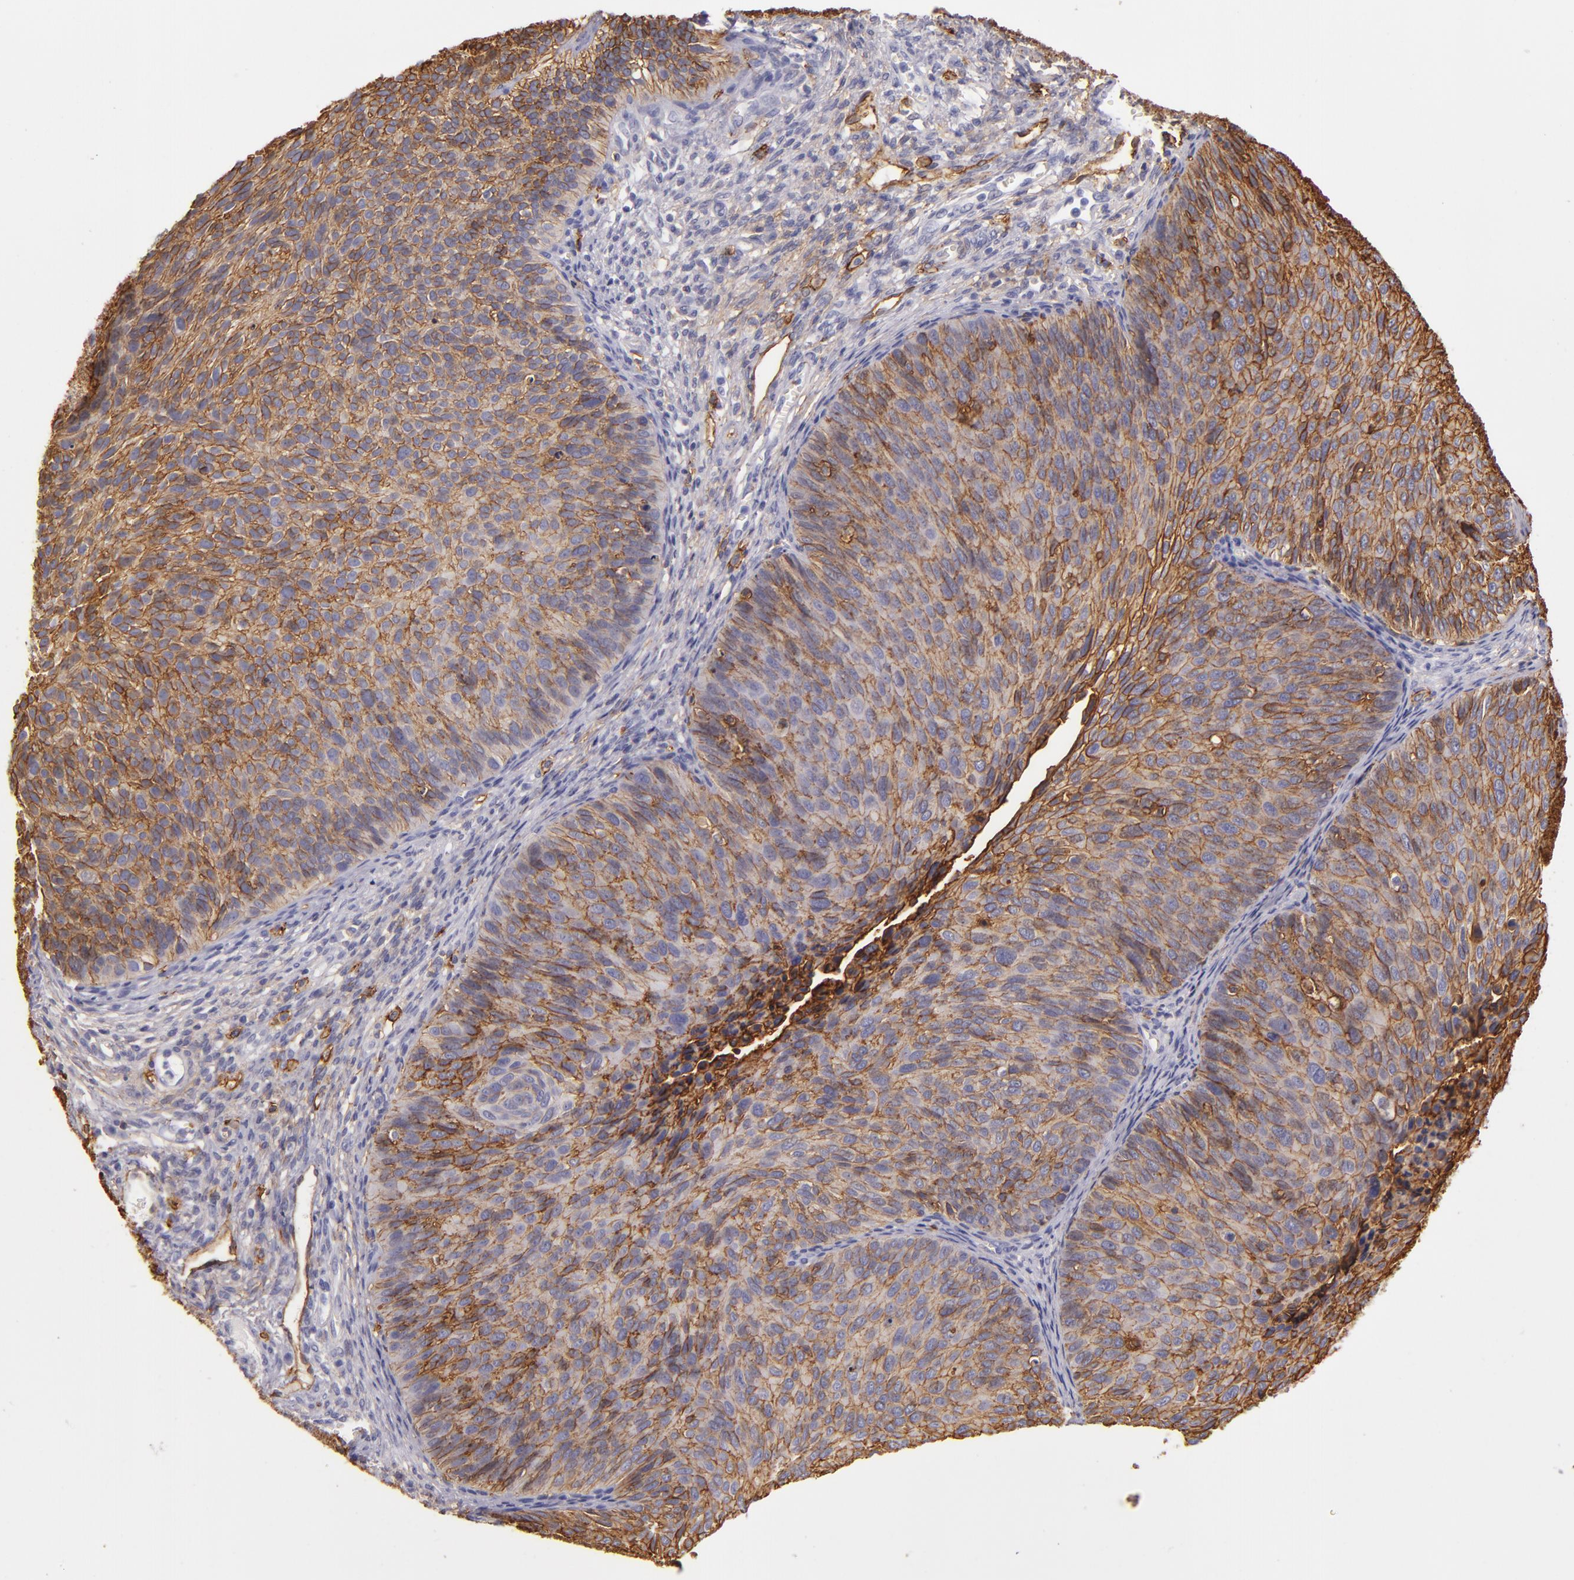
{"staining": {"intensity": "moderate", "quantity": ">75%", "location": "cytoplasmic/membranous"}, "tissue": "cervical cancer", "cell_type": "Tumor cells", "image_type": "cancer", "snomed": [{"axis": "morphology", "description": "Squamous cell carcinoma, NOS"}, {"axis": "topography", "description": "Cervix"}], "caption": "Immunohistochemistry (IHC) of human squamous cell carcinoma (cervical) demonstrates medium levels of moderate cytoplasmic/membranous expression in approximately >75% of tumor cells. The staining was performed using DAB to visualize the protein expression in brown, while the nuclei were stained in blue with hematoxylin (Magnification: 20x).", "gene": "CD9", "patient": {"sex": "female", "age": 36}}